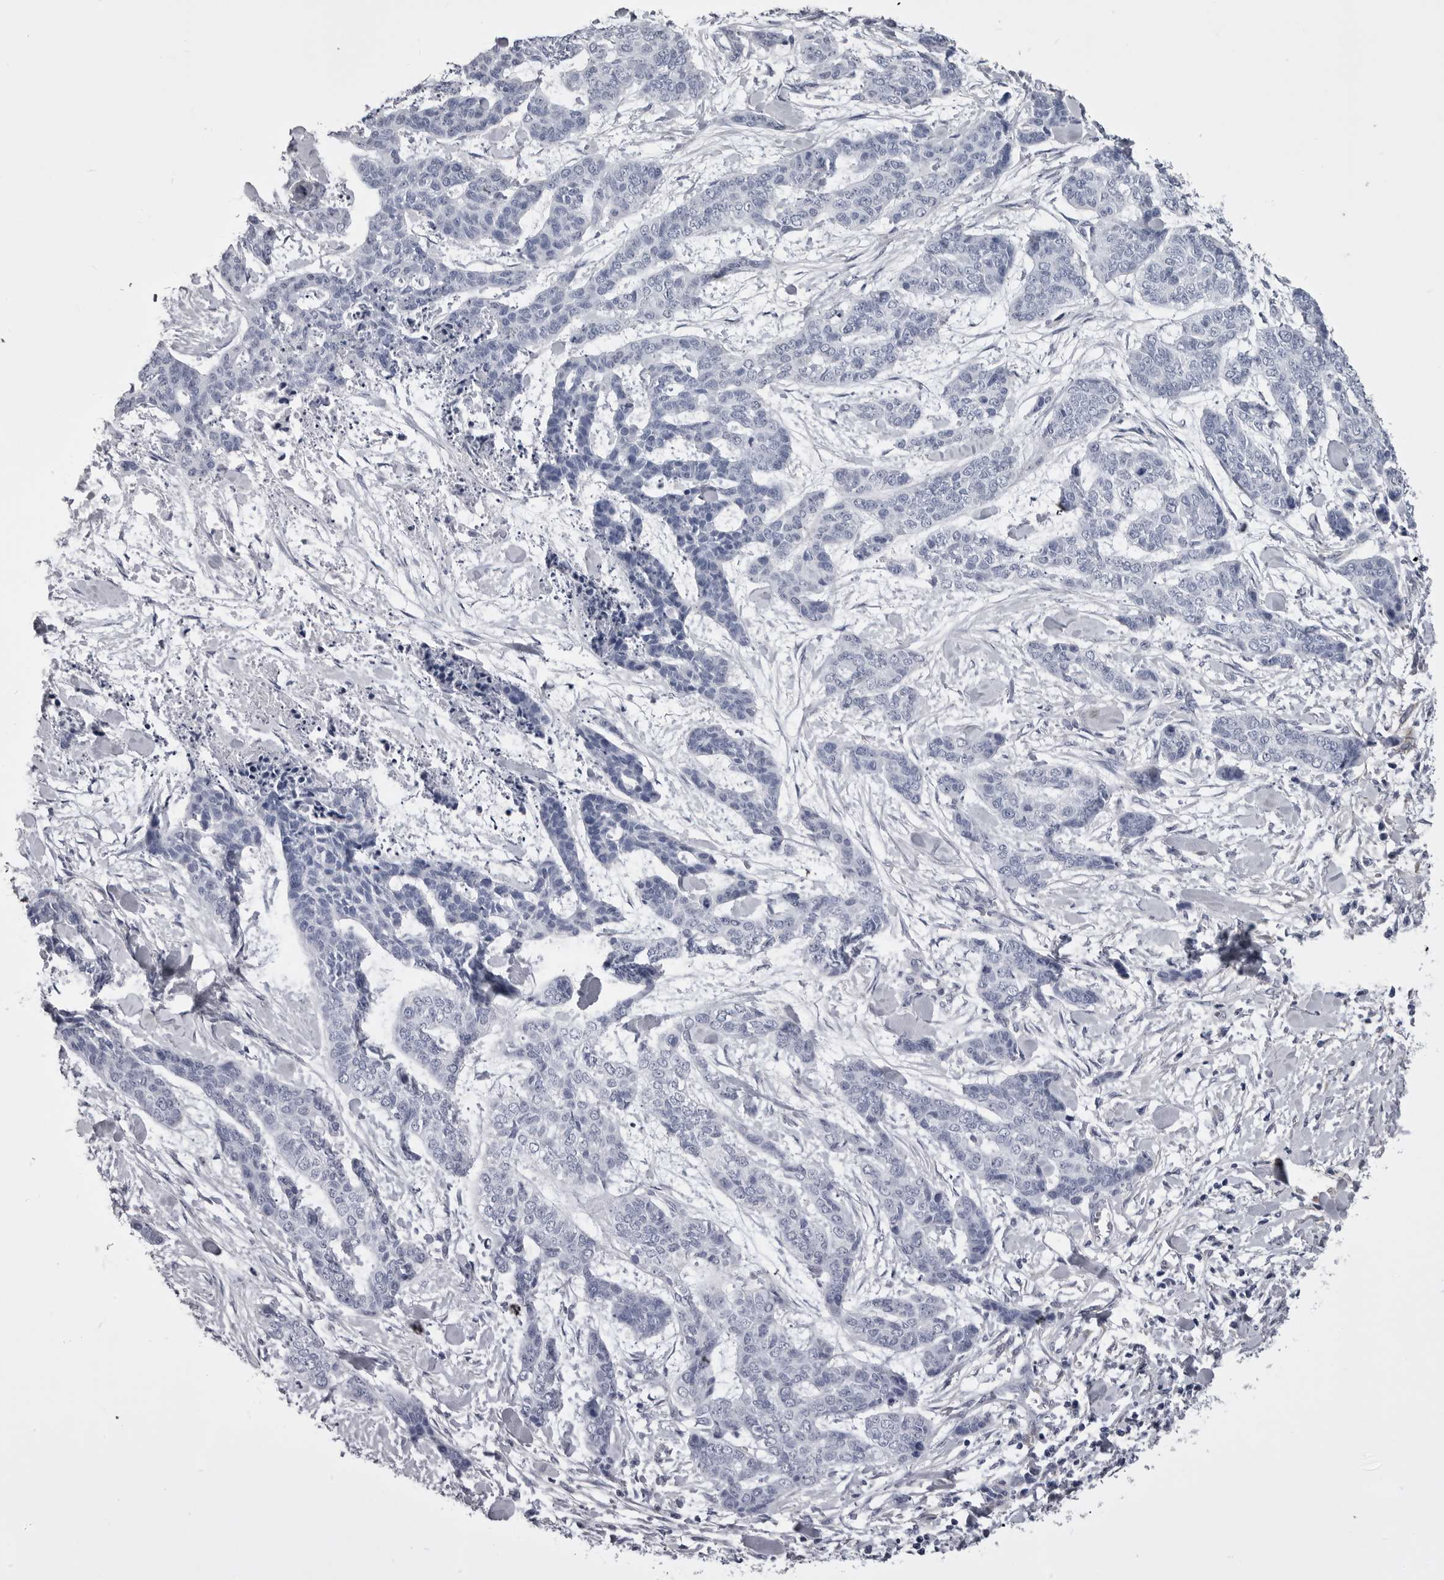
{"staining": {"intensity": "negative", "quantity": "none", "location": "none"}, "tissue": "skin cancer", "cell_type": "Tumor cells", "image_type": "cancer", "snomed": [{"axis": "morphology", "description": "Basal cell carcinoma"}, {"axis": "topography", "description": "Skin"}], "caption": "Tumor cells are negative for brown protein staining in basal cell carcinoma (skin). The staining was performed using DAB (3,3'-diaminobenzidine) to visualize the protein expression in brown, while the nuclei were stained in blue with hematoxylin (Magnification: 20x).", "gene": "ANK2", "patient": {"sex": "female", "age": 64}}